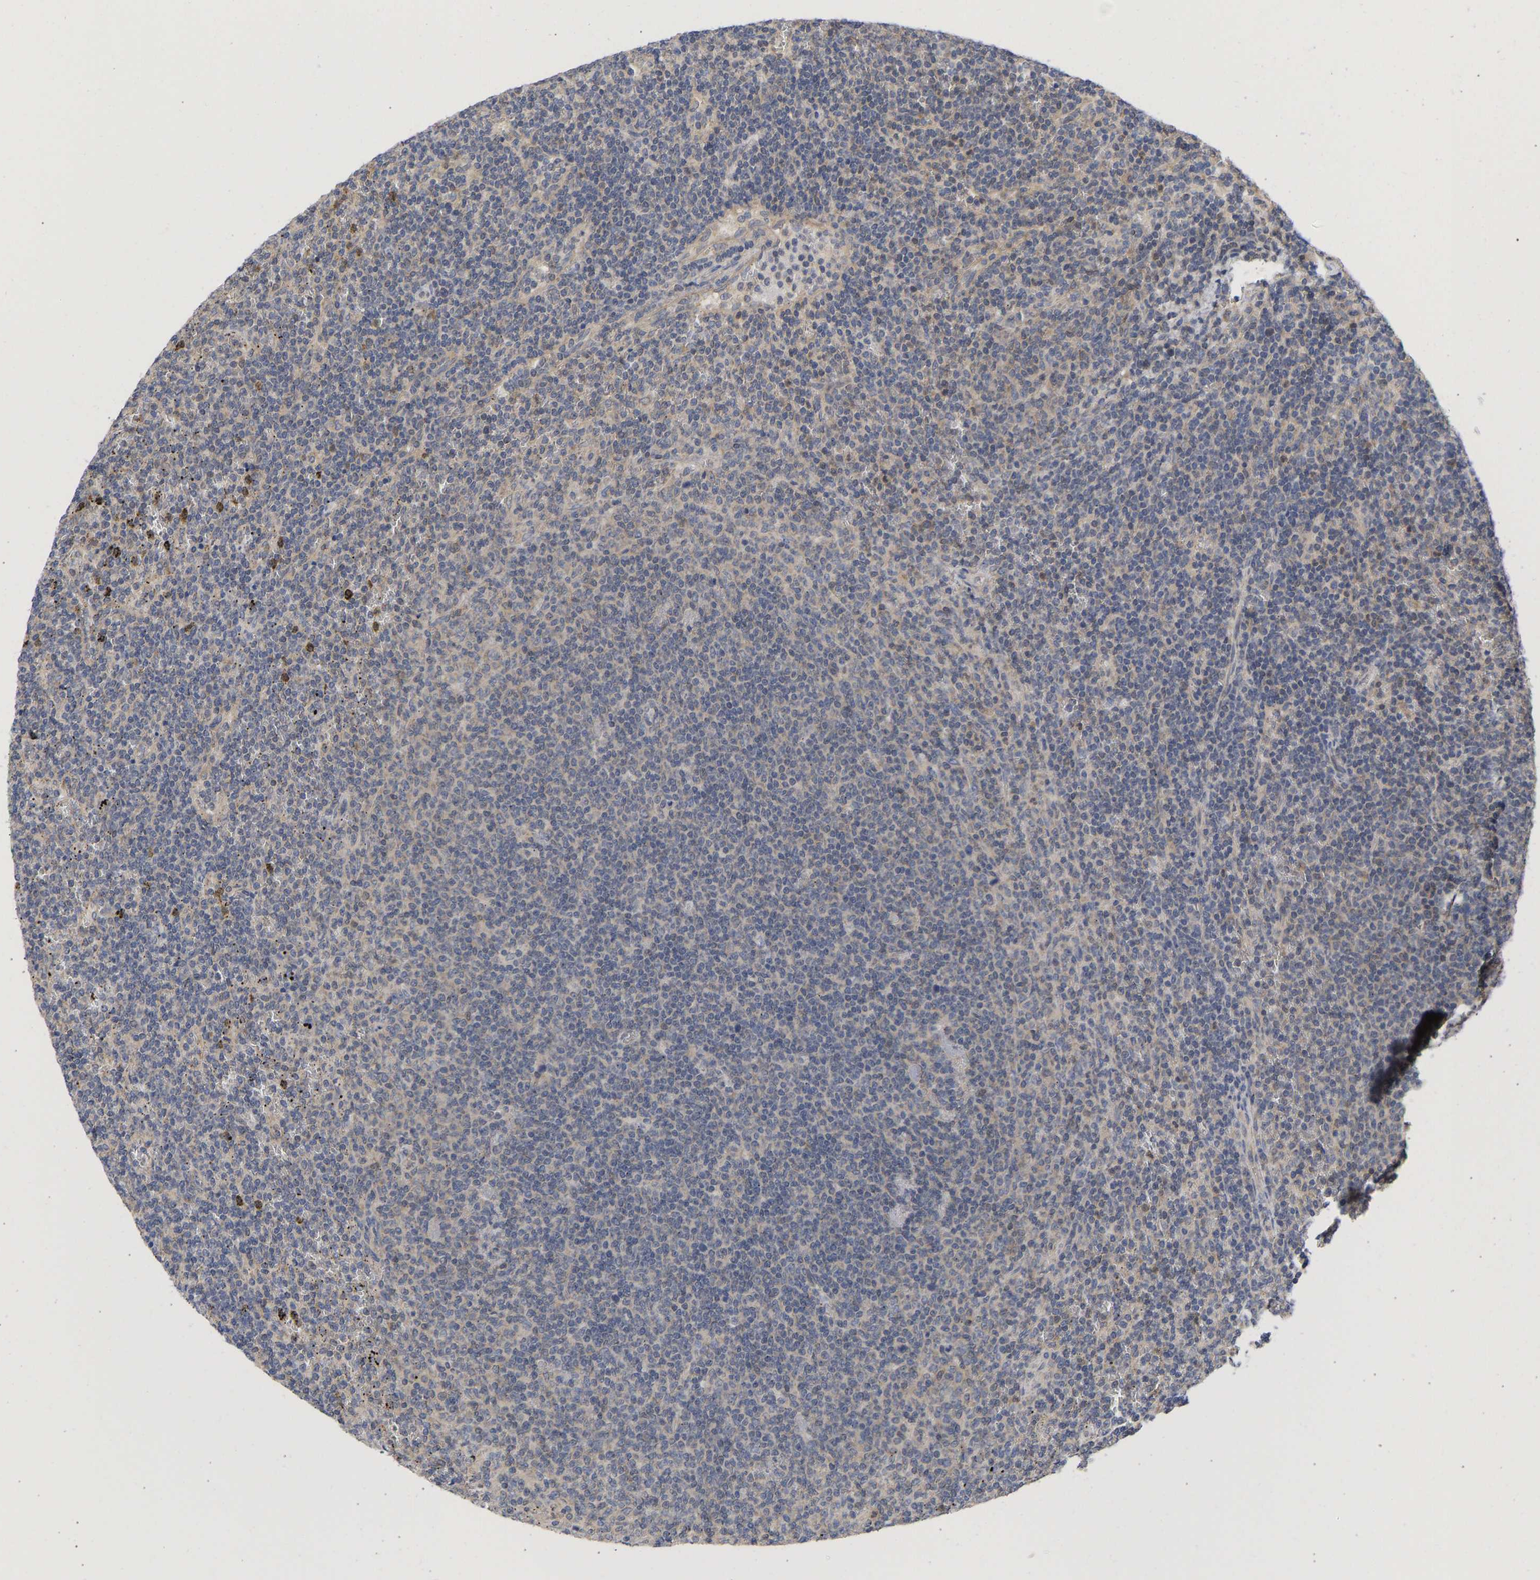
{"staining": {"intensity": "negative", "quantity": "none", "location": "none"}, "tissue": "lymphoma", "cell_type": "Tumor cells", "image_type": "cancer", "snomed": [{"axis": "morphology", "description": "Malignant lymphoma, non-Hodgkin's type, Low grade"}, {"axis": "topography", "description": "Spleen"}], "caption": "A micrograph of human low-grade malignant lymphoma, non-Hodgkin's type is negative for staining in tumor cells.", "gene": "MAP2K3", "patient": {"sex": "female", "age": 50}}